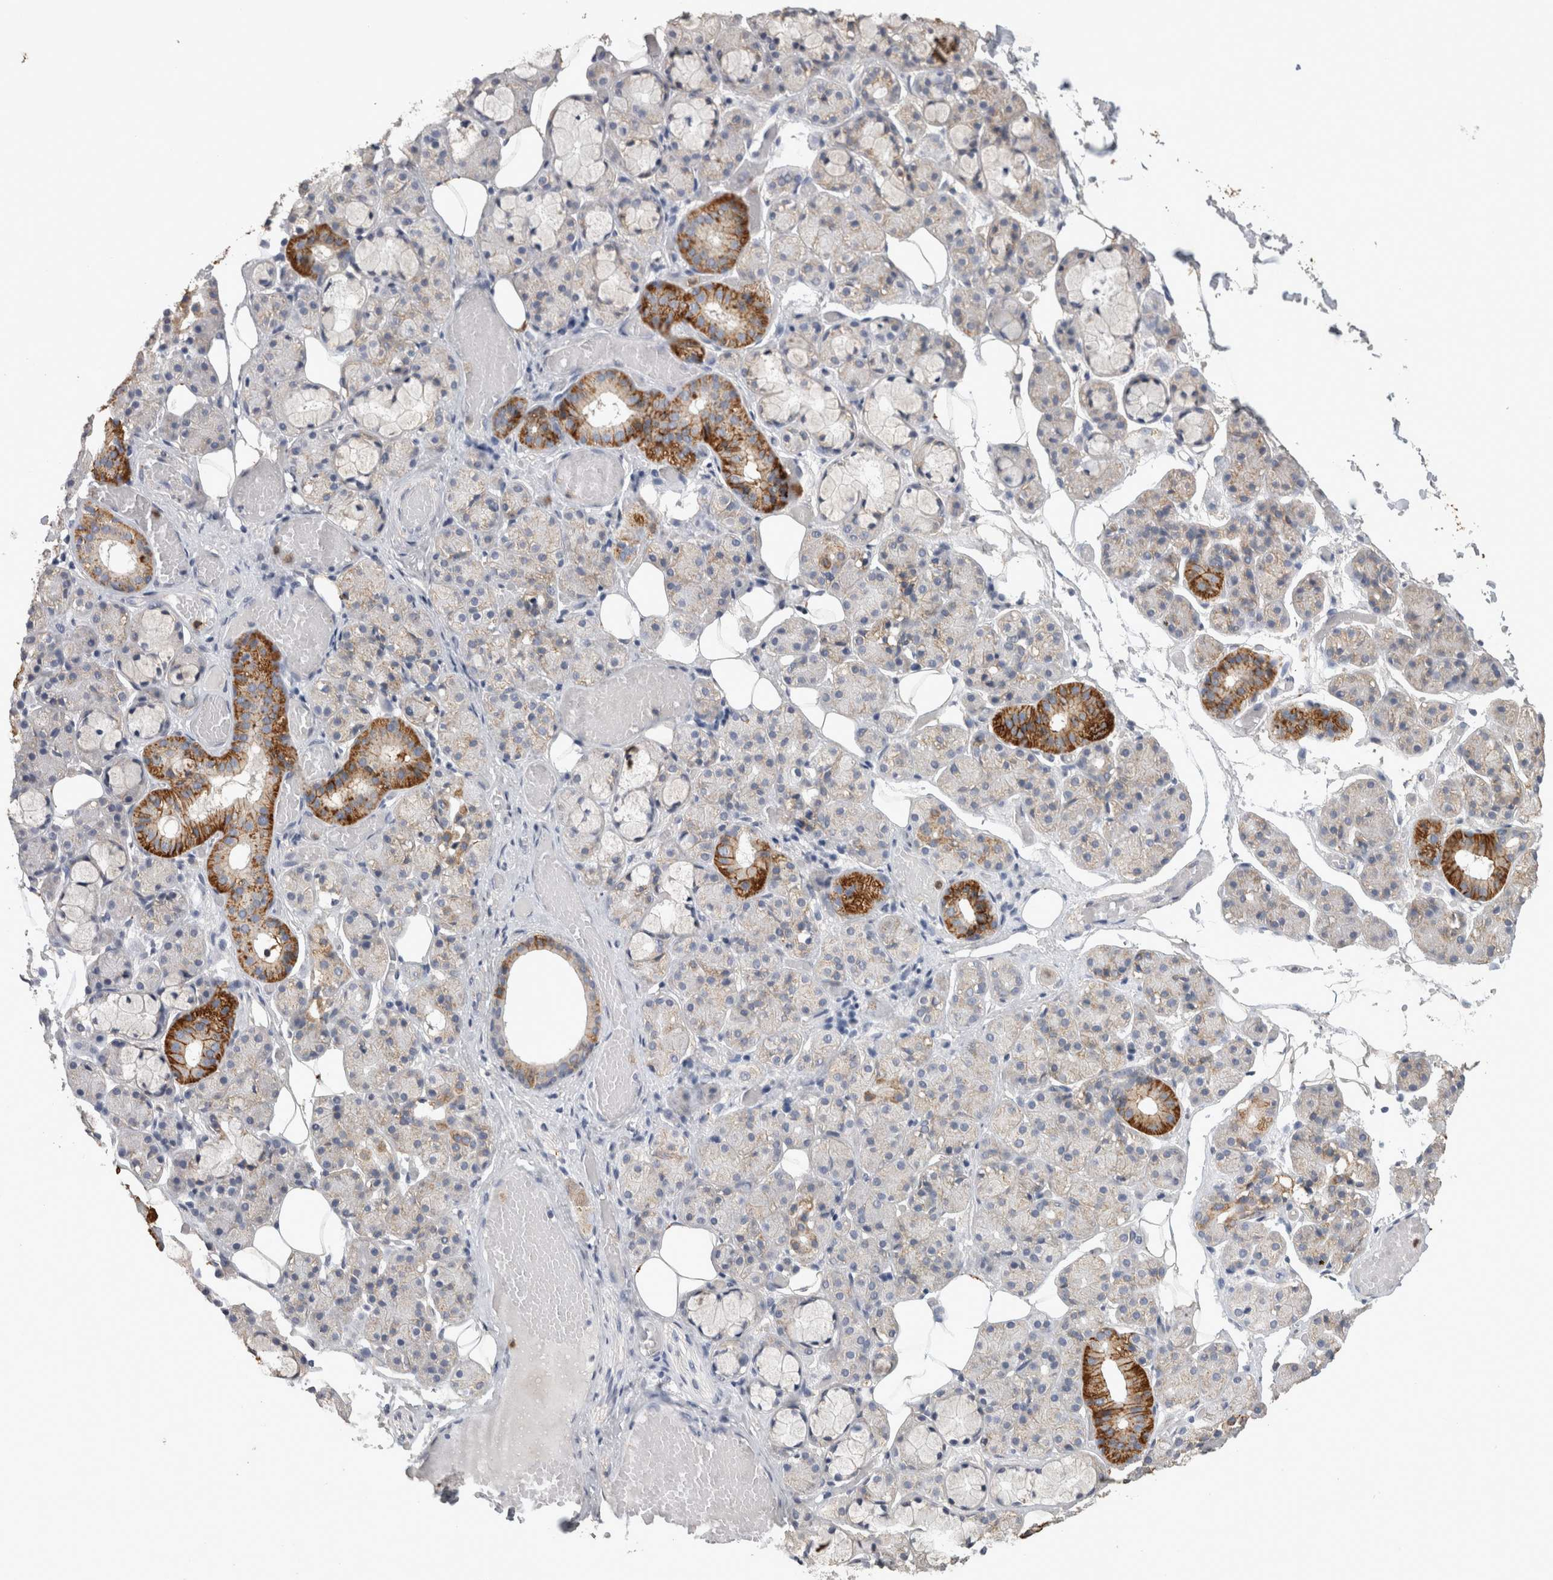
{"staining": {"intensity": "strong", "quantity": "<25%", "location": "cytoplasmic/membranous"}, "tissue": "salivary gland", "cell_type": "Glandular cells", "image_type": "normal", "snomed": [{"axis": "morphology", "description": "Normal tissue, NOS"}, {"axis": "topography", "description": "Salivary gland"}], "caption": "Normal salivary gland displays strong cytoplasmic/membranous positivity in about <25% of glandular cells, visualized by immunohistochemistry.", "gene": "CNTFR", "patient": {"sex": "male", "age": 63}}